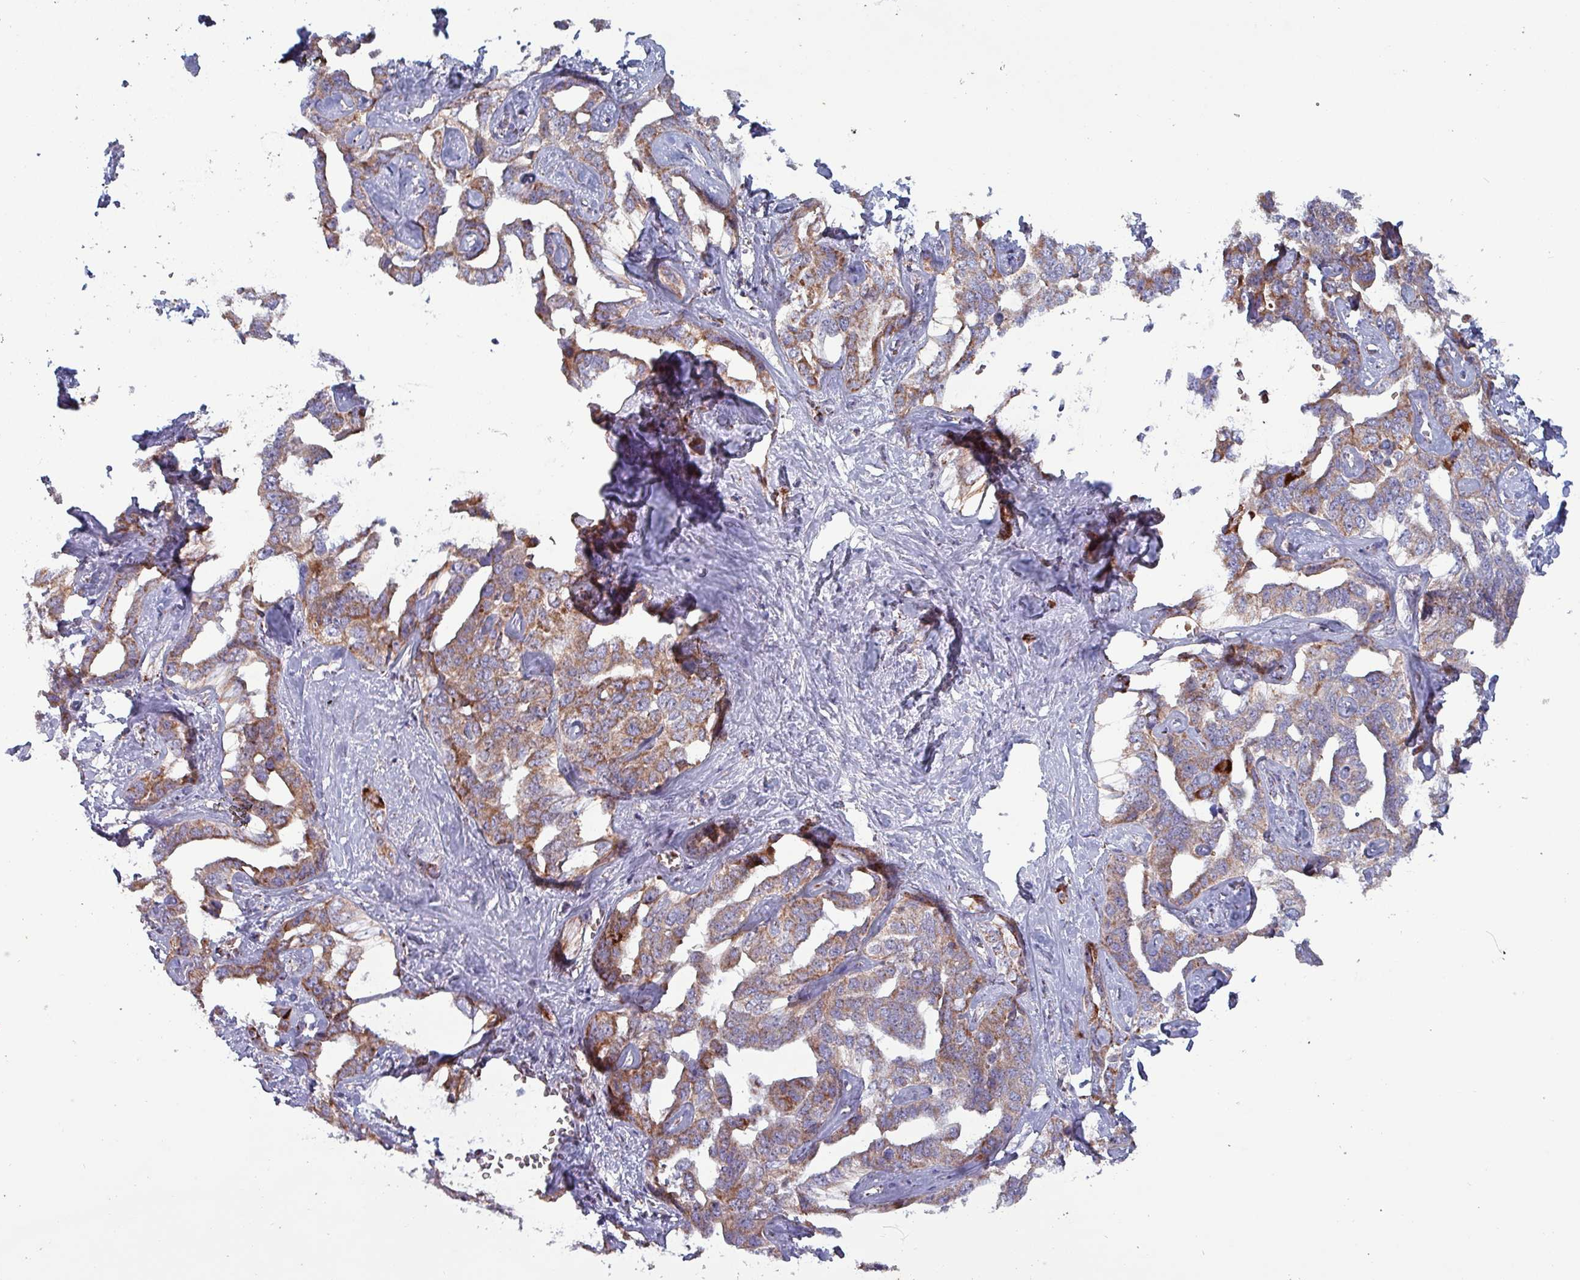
{"staining": {"intensity": "moderate", "quantity": ">75%", "location": "cytoplasmic/membranous"}, "tissue": "liver cancer", "cell_type": "Tumor cells", "image_type": "cancer", "snomed": [{"axis": "morphology", "description": "Cholangiocarcinoma"}, {"axis": "topography", "description": "Liver"}], "caption": "Approximately >75% of tumor cells in liver cholangiocarcinoma demonstrate moderate cytoplasmic/membranous protein staining as visualized by brown immunohistochemical staining.", "gene": "ZNF322", "patient": {"sex": "male", "age": 59}}